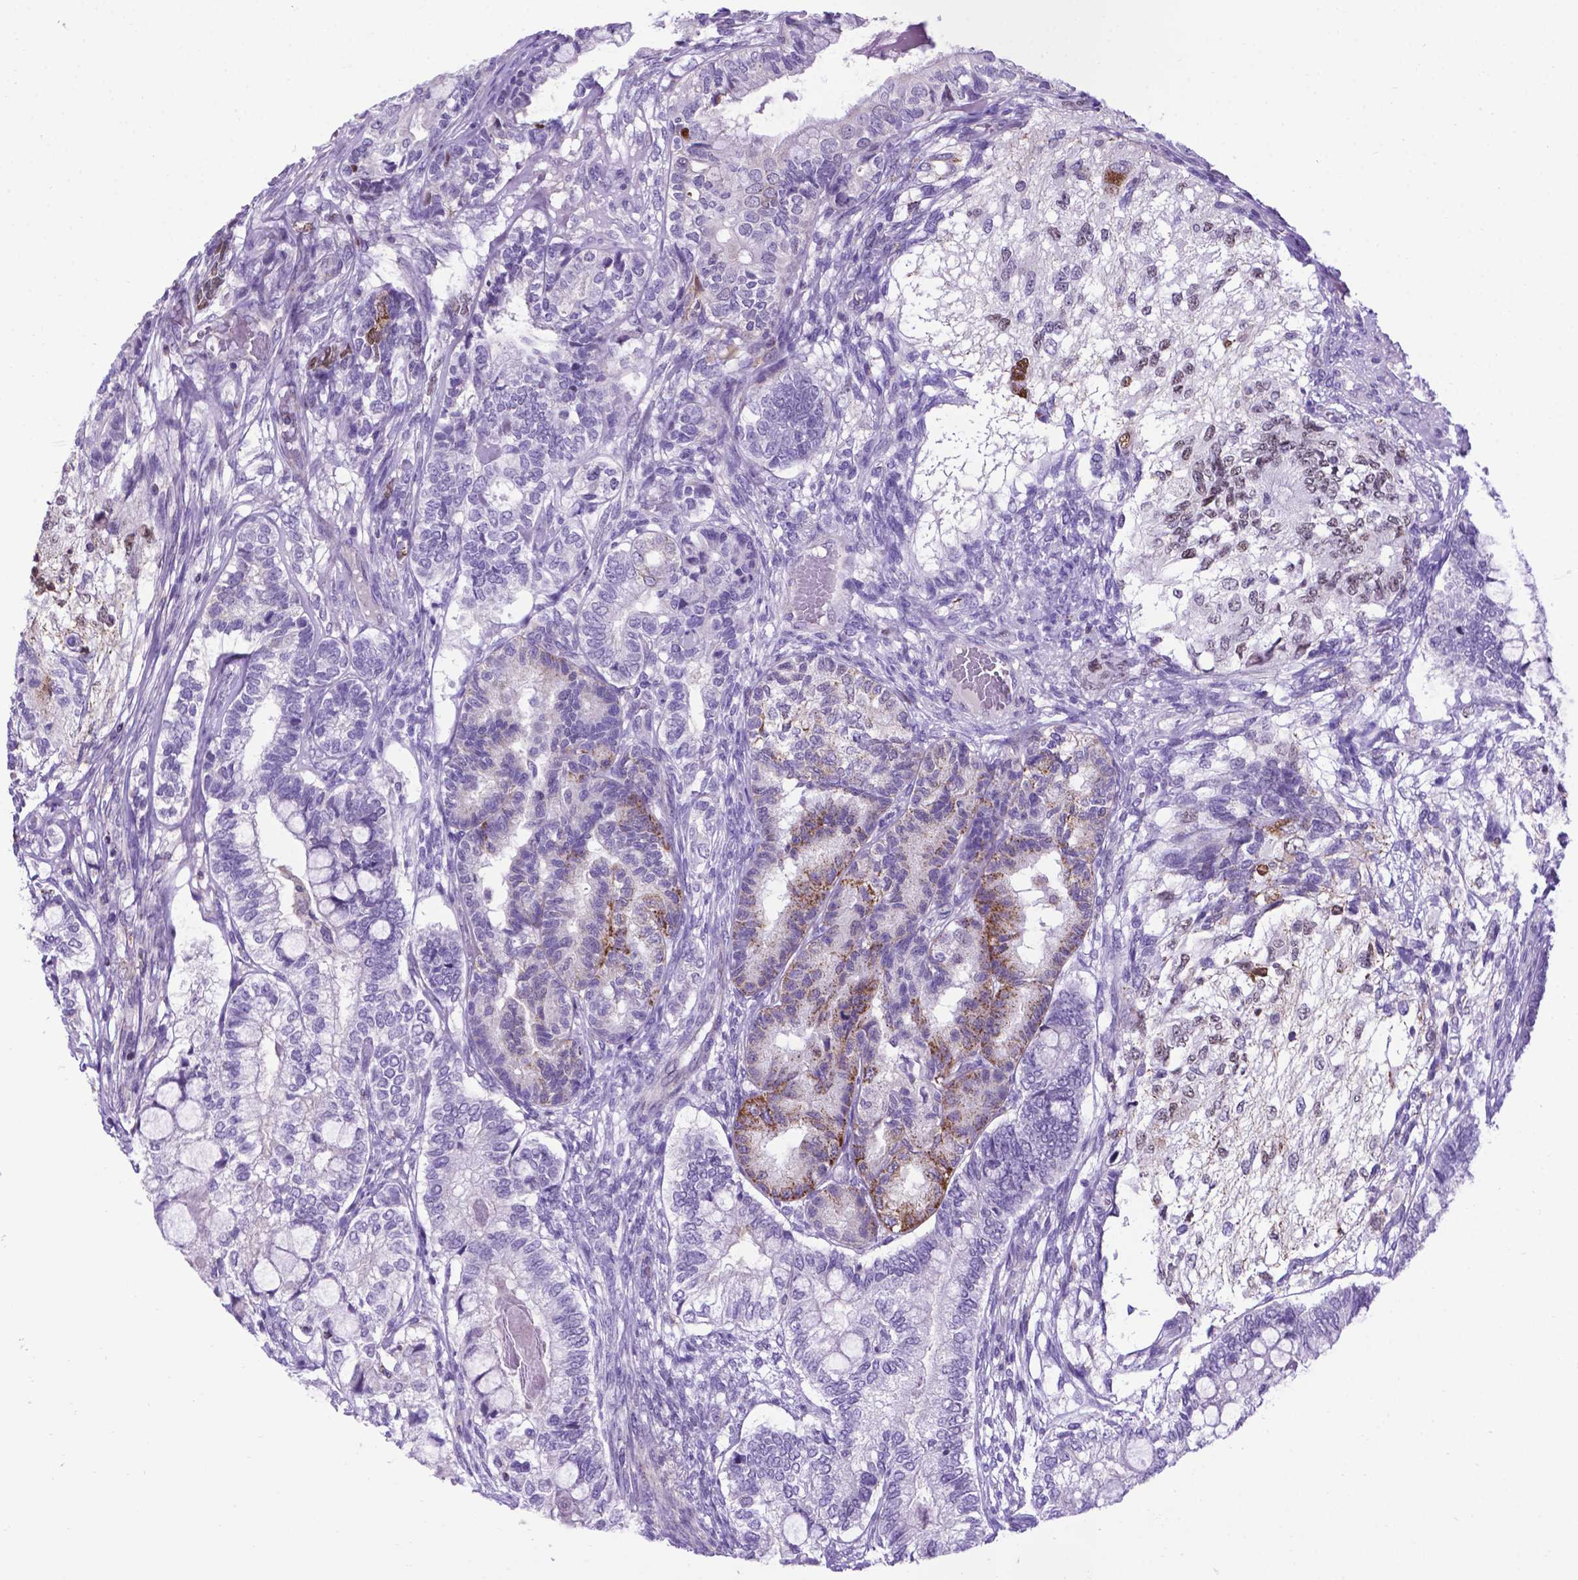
{"staining": {"intensity": "moderate", "quantity": "25%-75%", "location": "cytoplasmic/membranous,nuclear"}, "tissue": "testis cancer", "cell_type": "Tumor cells", "image_type": "cancer", "snomed": [{"axis": "morphology", "description": "Seminoma, NOS"}, {"axis": "morphology", "description": "Carcinoma, Embryonal, NOS"}, {"axis": "topography", "description": "Testis"}], "caption": "High-magnification brightfield microscopy of testis cancer (seminoma) stained with DAB (brown) and counterstained with hematoxylin (blue). tumor cells exhibit moderate cytoplasmic/membranous and nuclear expression is present in about25%-75% of cells.", "gene": "POU3F3", "patient": {"sex": "male", "age": 41}}